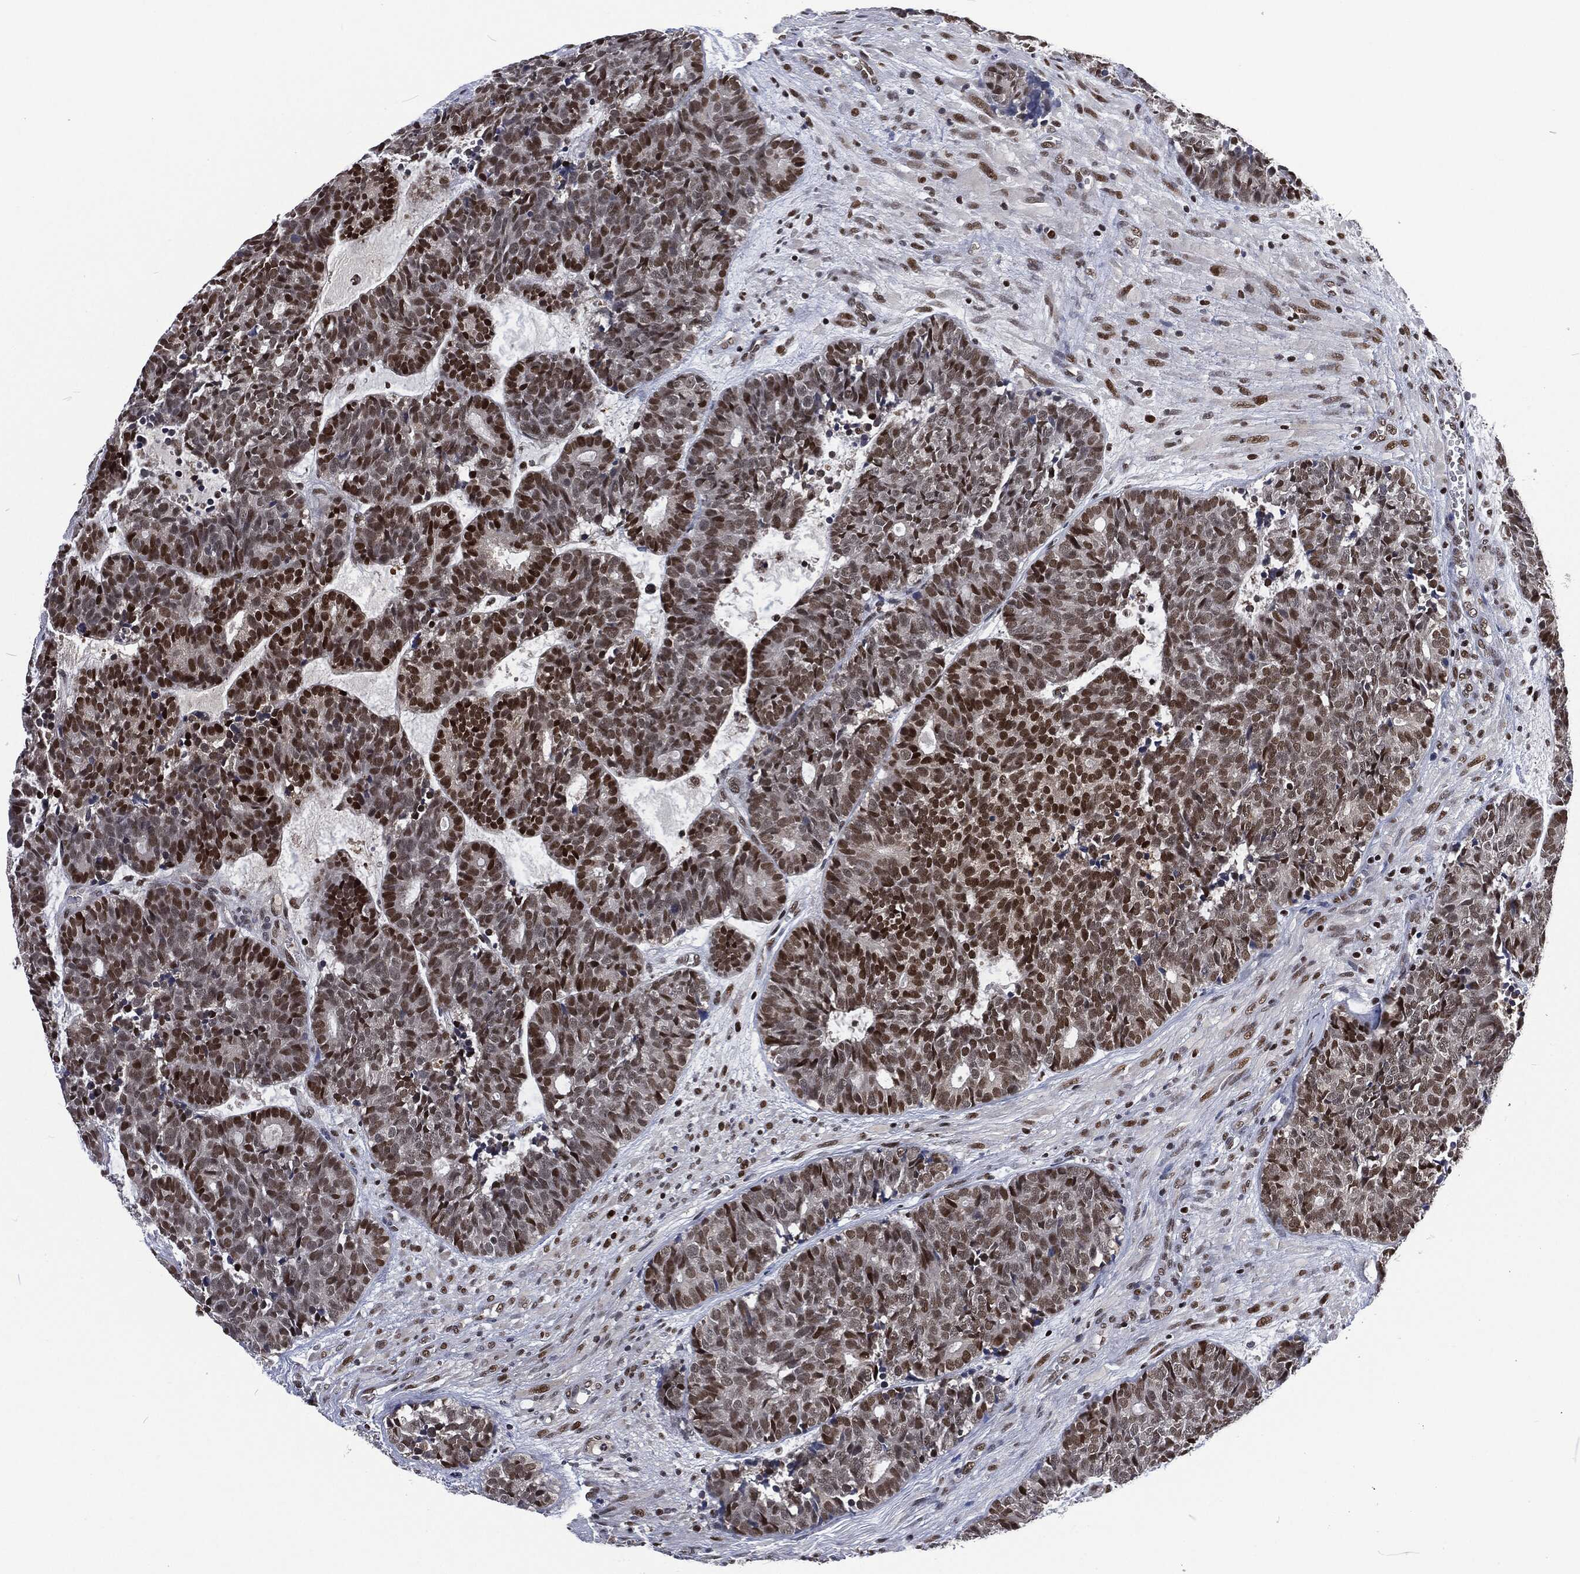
{"staining": {"intensity": "strong", "quantity": "25%-75%", "location": "nuclear"}, "tissue": "head and neck cancer", "cell_type": "Tumor cells", "image_type": "cancer", "snomed": [{"axis": "morphology", "description": "Adenocarcinoma, NOS"}, {"axis": "topography", "description": "Head-Neck"}], "caption": "Strong nuclear protein staining is seen in approximately 25%-75% of tumor cells in head and neck adenocarcinoma.", "gene": "DCPS", "patient": {"sex": "female", "age": 81}}